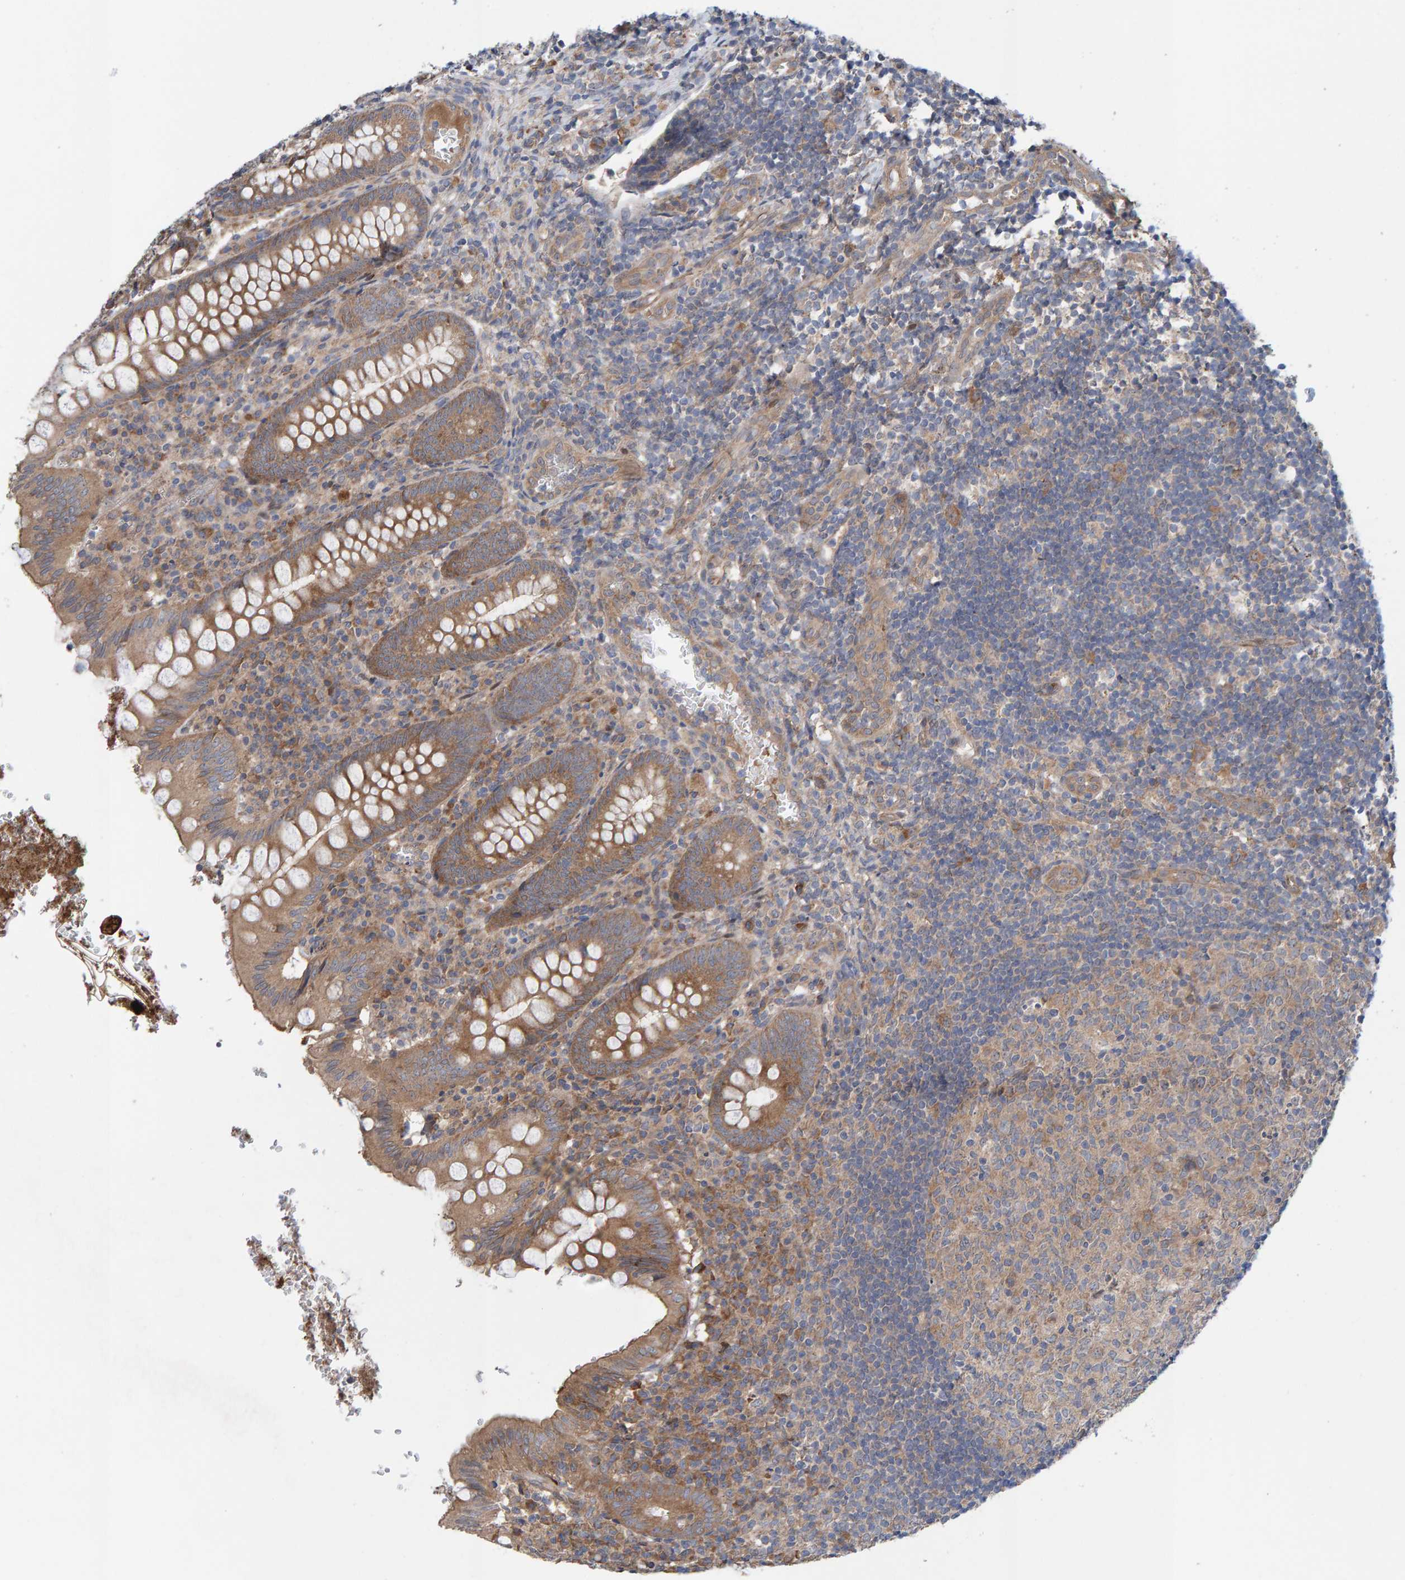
{"staining": {"intensity": "moderate", "quantity": ">75%", "location": "cytoplasmic/membranous"}, "tissue": "appendix", "cell_type": "Glandular cells", "image_type": "normal", "snomed": [{"axis": "morphology", "description": "Normal tissue, NOS"}, {"axis": "topography", "description": "Appendix"}], "caption": "This is a histology image of IHC staining of unremarkable appendix, which shows moderate staining in the cytoplasmic/membranous of glandular cells.", "gene": "LRSAM1", "patient": {"sex": "male", "age": 8}}